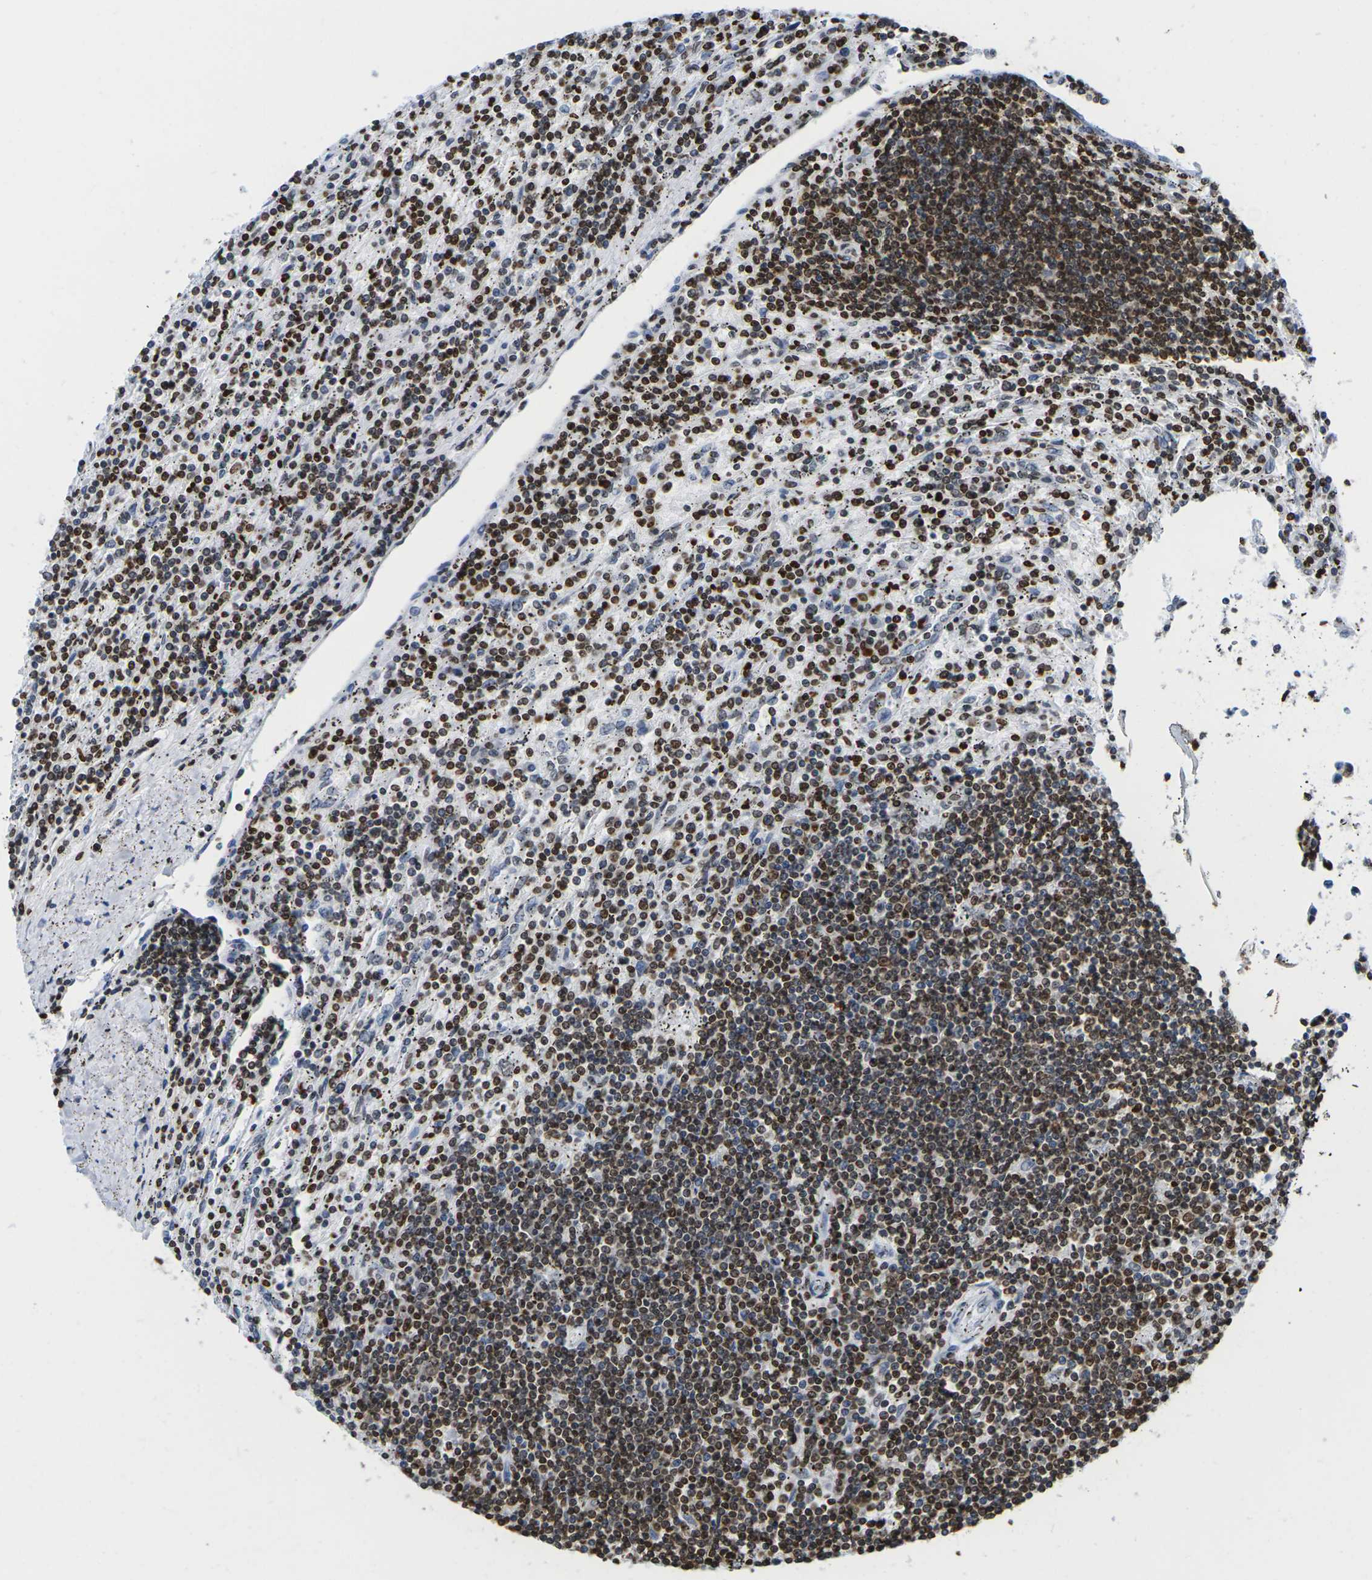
{"staining": {"intensity": "strong", "quantity": ">75%", "location": "cytoplasmic/membranous,nuclear"}, "tissue": "lymphoma", "cell_type": "Tumor cells", "image_type": "cancer", "snomed": [{"axis": "morphology", "description": "Malignant lymphoma, non-Hodgkin's type, Low grade"}, {"axis": "topography", "description": "Spleen"}], "caption": "A high-resolution image shows immunohistochemistry (IHC) staining of lymphoma, which reveals strong cytoplasmic/membranous and nuclear staining in about >75% of tumor cells.", "gene": "H2AC21", "patient": {"sex": "male", "age": 76}}